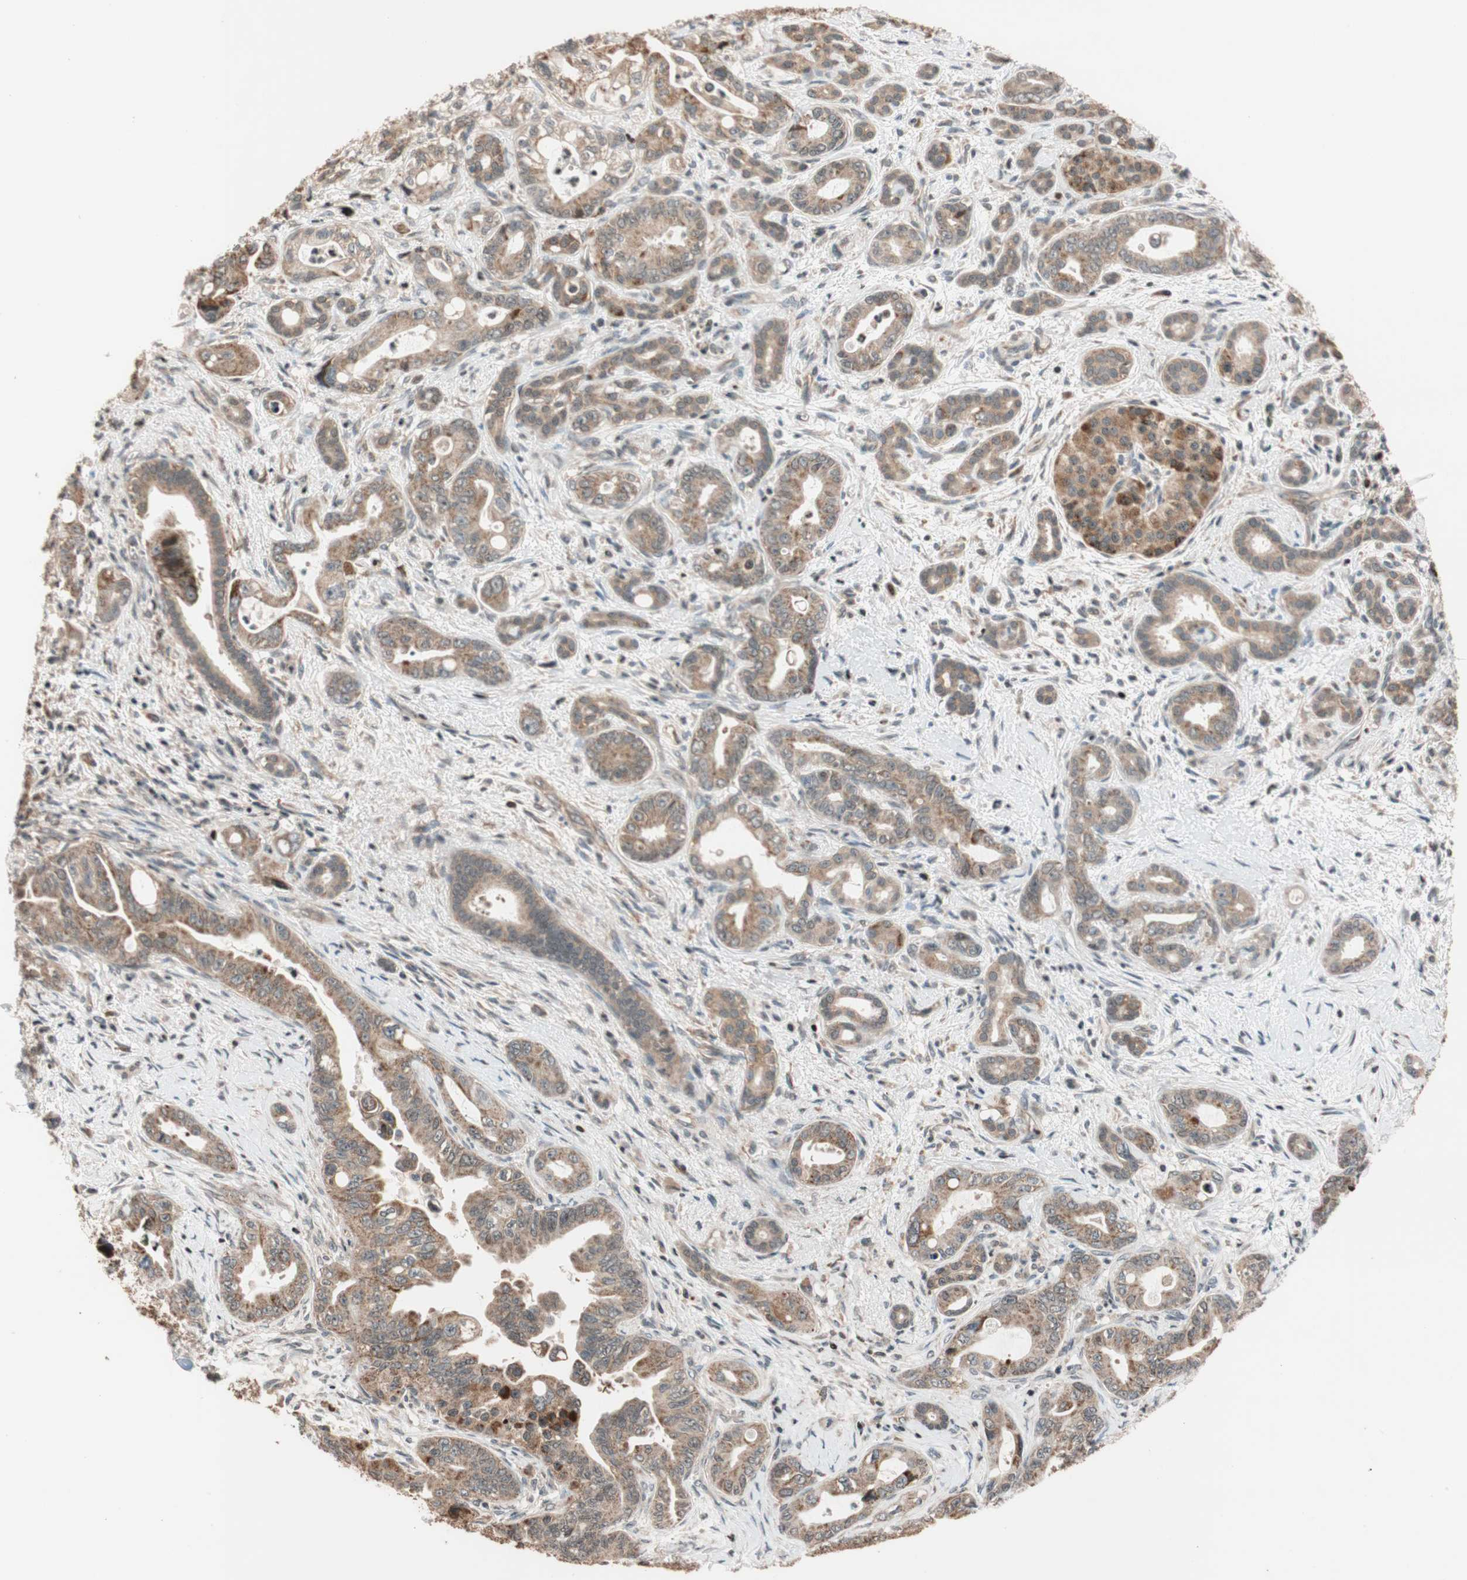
{"staining": {"intensity": "moderate", "quantity": ">75%", "location": "cytoplasmic/membranous"}, "tissue": "pancreatic cancer", "cell_type": "Tumor cells", "image_type": "cancer", "snomed": [{"axis": "morphology", "description": "Adenocarcinoma, NOS"}, {"axis": "topography", "description": "Pancreas"}], "caption": "IHC of human adenocarcinoma (pancreatic) exhibits medium levels of moderate cytoplasmic/membranous staining in approximately >75% of tumor cells.", "gene": "HECW1", "patient": {"sex": "male", "age": 70}}